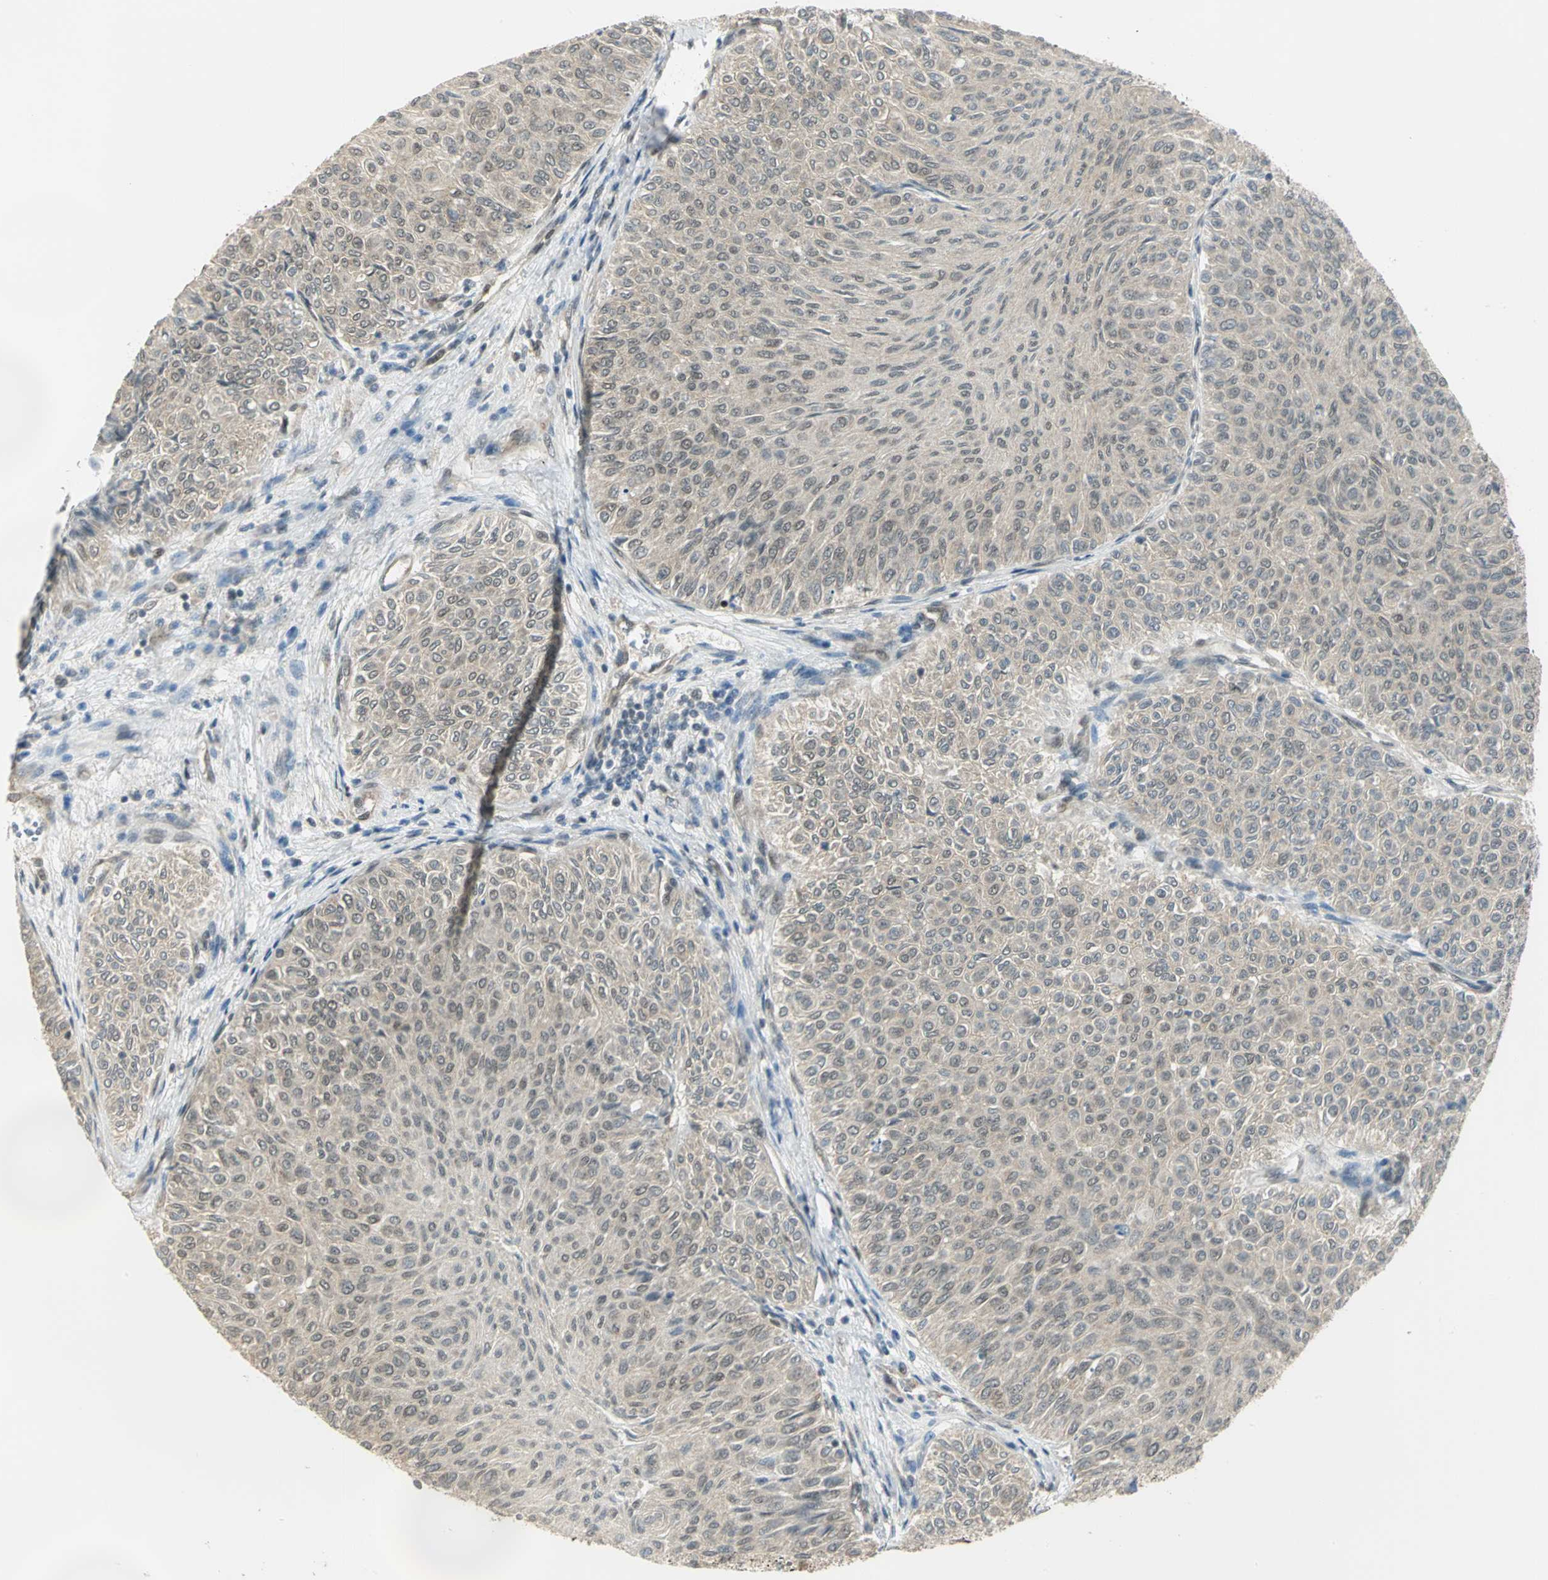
{"staining": {"intensity": "weak", "quantity": ">75%", "location": "cytoplasmic/membranous"}, "tissue": "urothelial cancer", "cell_type": "Tumor cells", "image_type": "cancer", "snomed": [{"axis": "morphology", "description": "Urothelial carcinoma, Low grade"}, {"axis": "topography", "description": "Urinary bladder"}], "caption": "IHC micrograph of neoplastic tissue: human urothelial cancer stained using IHC demonstrates low levels of weak protein expression localized specifically in the cytoplasmic/membranous of tumor cells, appearing as a cytoplasmic/membranous brown color.", "gene": "DDX5", "patient": {"sex": "male", "age": 78}}